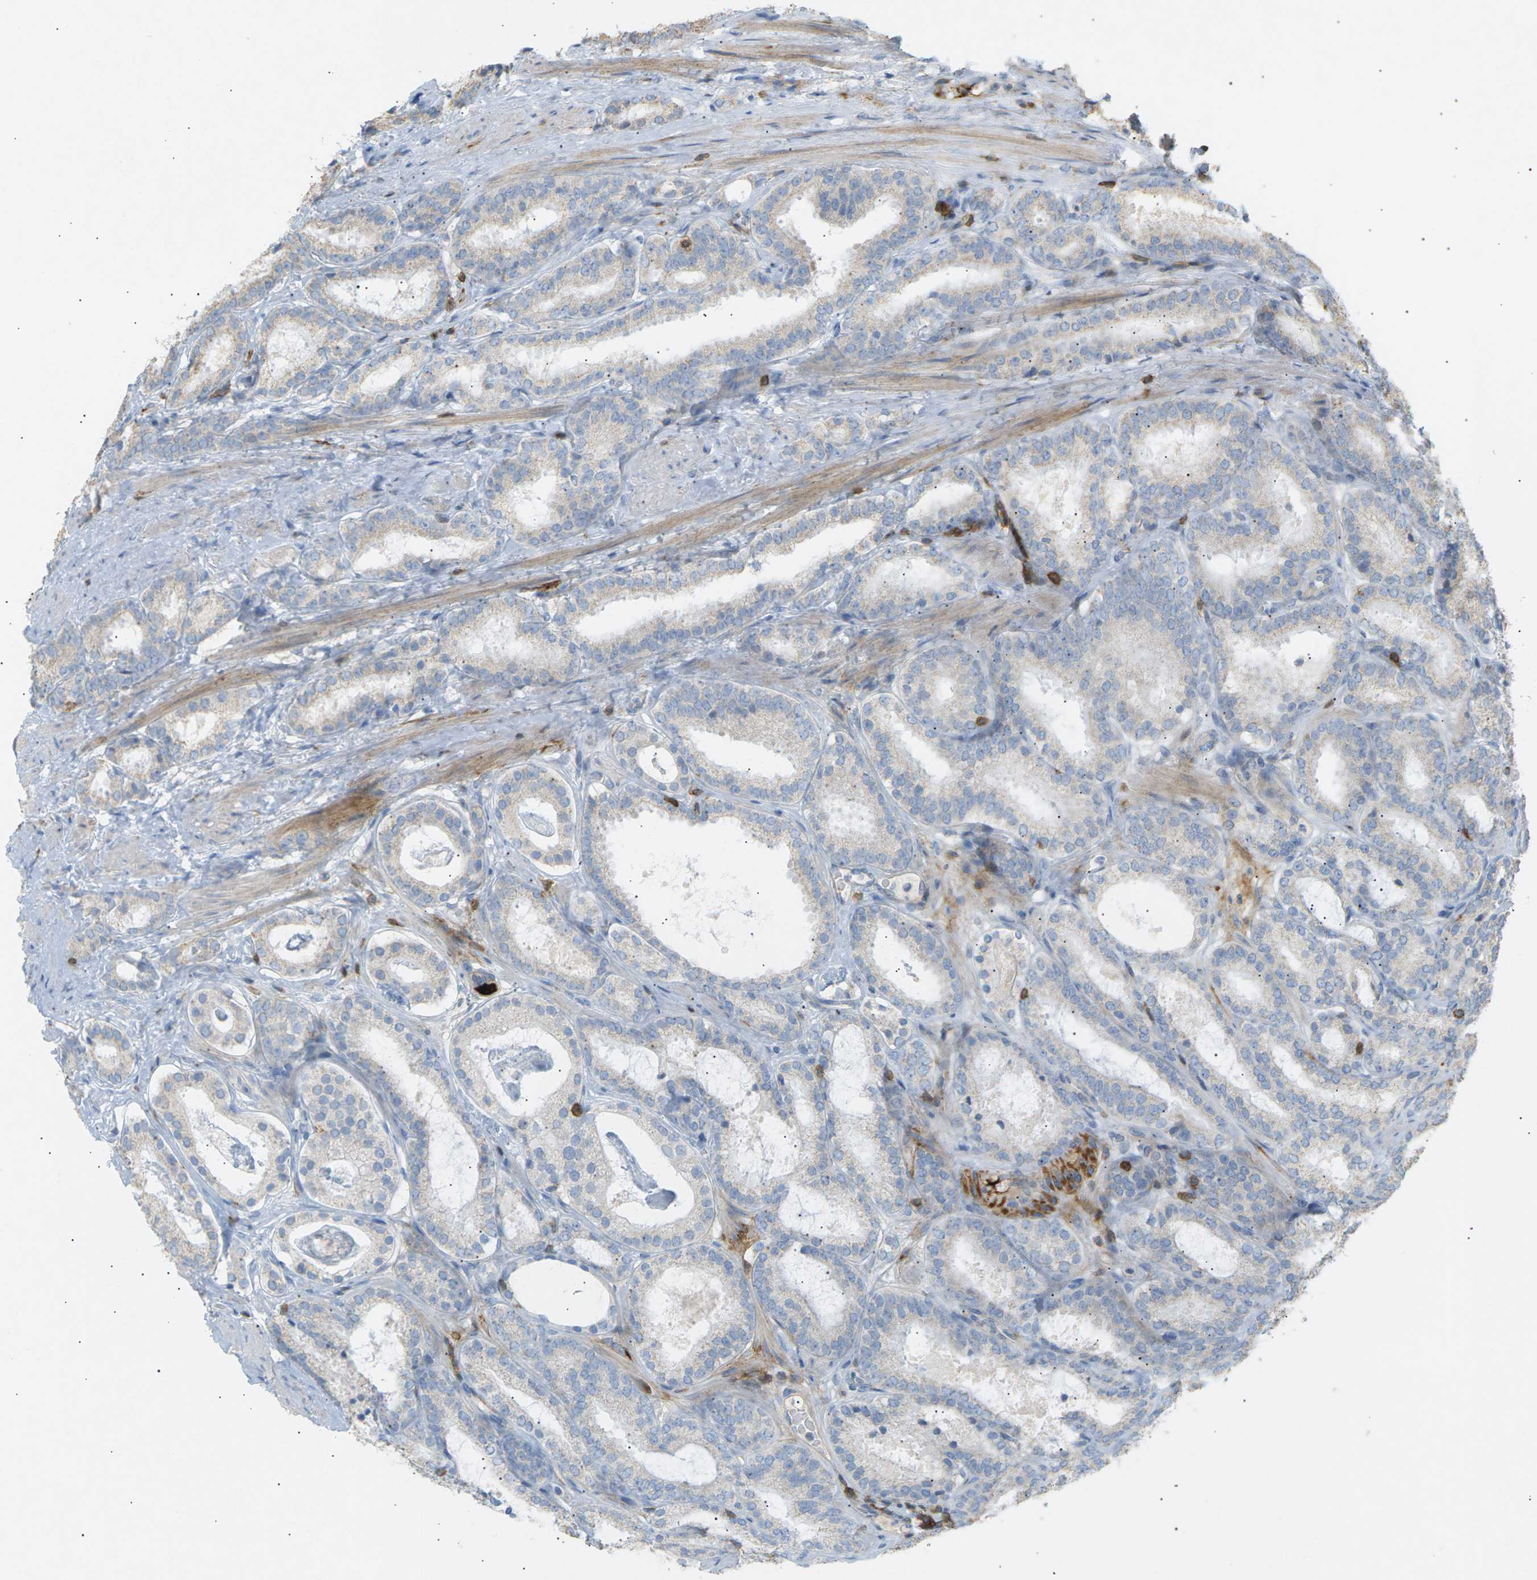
{"staining": {"intensity": "negative", "quantity": "none", "location": "none"}, "tissue": "prostate cancer", "cell_type": "Tumor cells", "image_type": "cancer", "snomed": [{"axis": "morphology", "description": "Adenocarcinoma, Low grade"}, {"axis": "topography", "description": "Prostate"}], "caption": "Human prostate low-grade adenocarcinoma stained for a protein using immunohistochemistry reveals no expression in tumor cells.", "gene": "LIME1", "patient": {"sex": "male", "age": 69}}